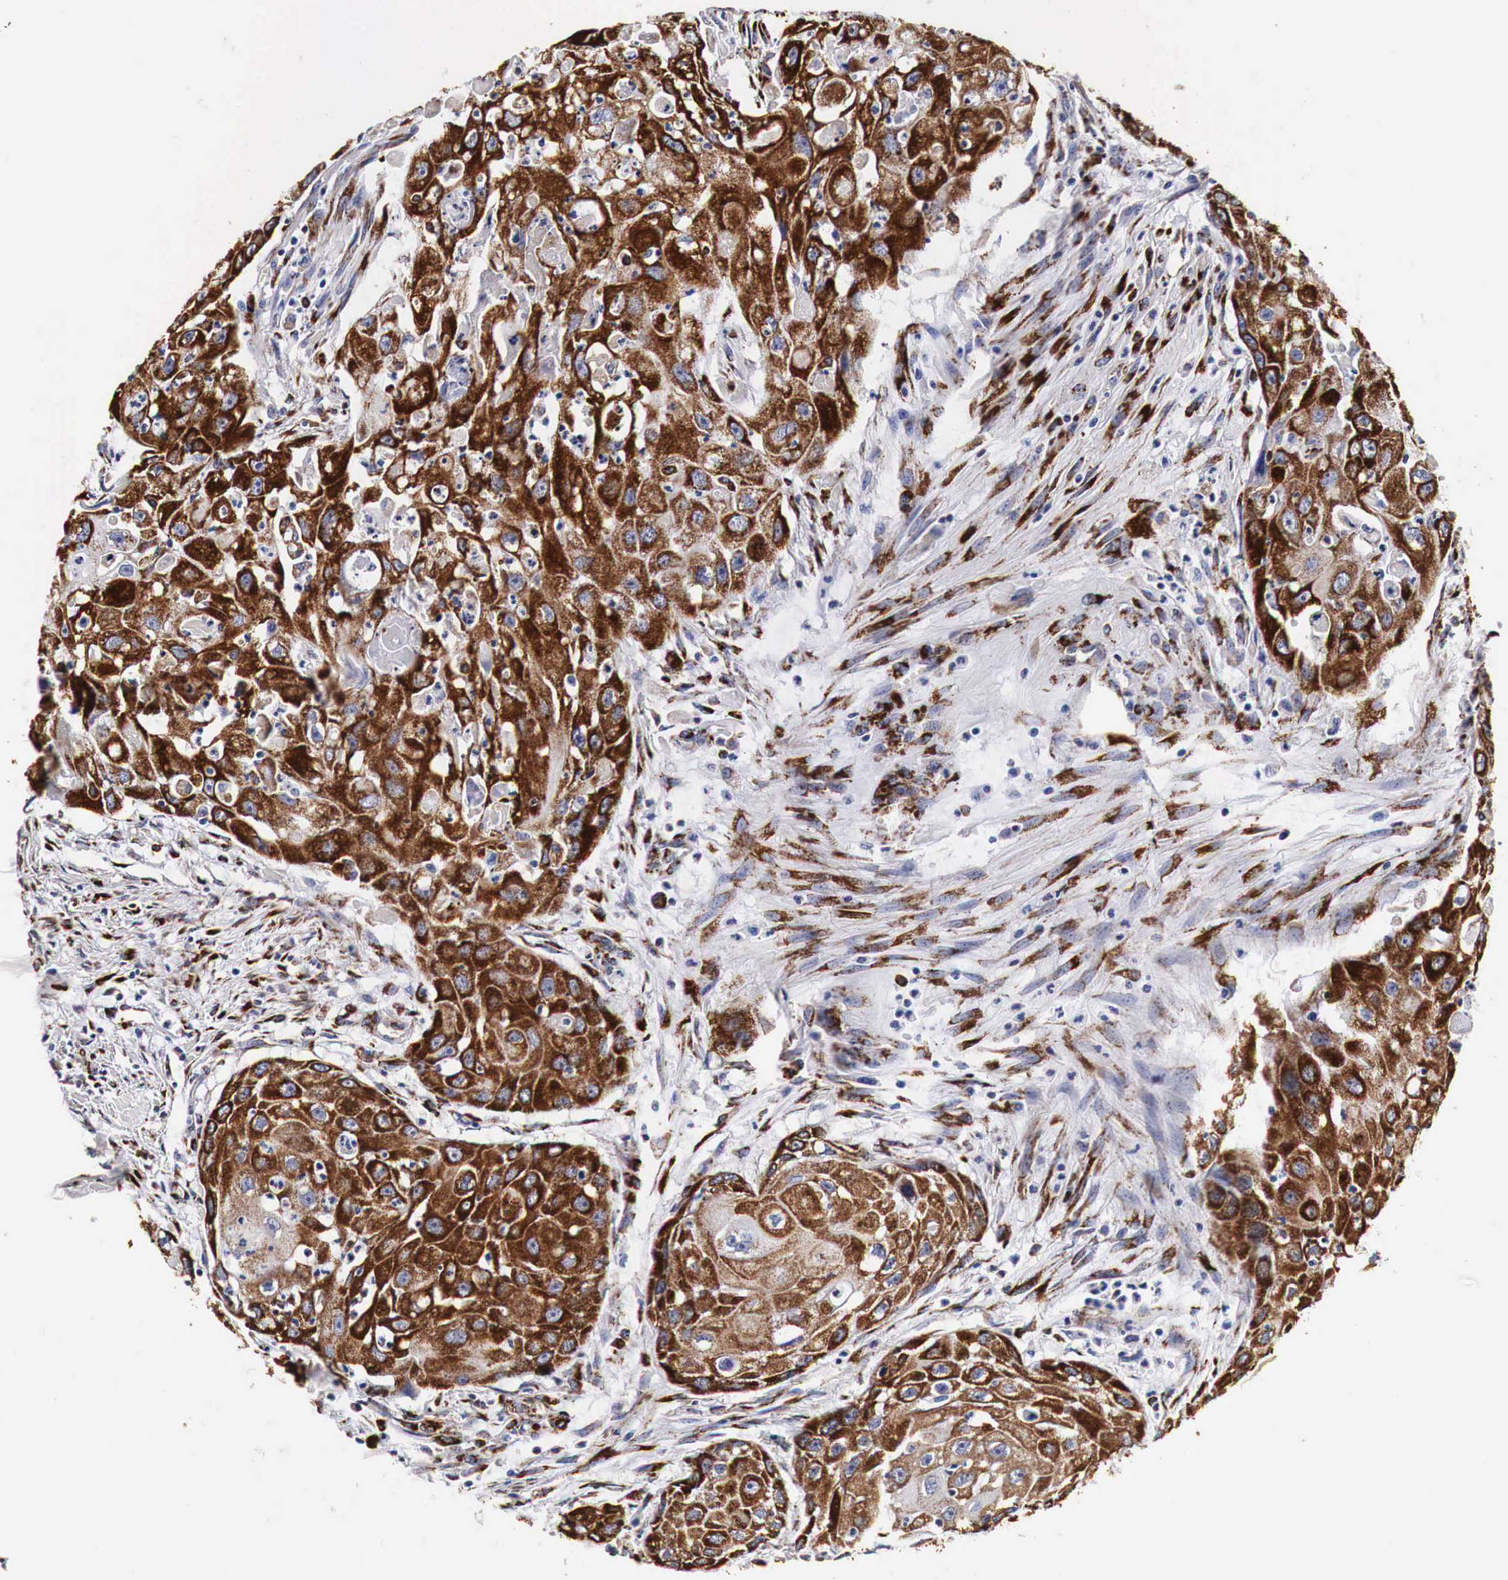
{"staining": {"intensity": "strong", "quantity": ">75%", "location": "cytoplasmic/membranous"}, "tissue": "head and neck cancer", "cell_type": "Tumor cells", "image_type": "cancer", "snomed": [{"axis": "morphology", "description": "Squamous cell carcinoma, NOS"}, {"axis": "topography", "description": "Head-Neck"}], "caption": "Human squamous cell carcinoma (head and neck) stained for a protein (brown) exhibits strong cytoplasmic/membranous positive positivity in about >75% of tumor cells.", "gene": "CKAP4", "patient": {"sex": "male", "age": 64}}